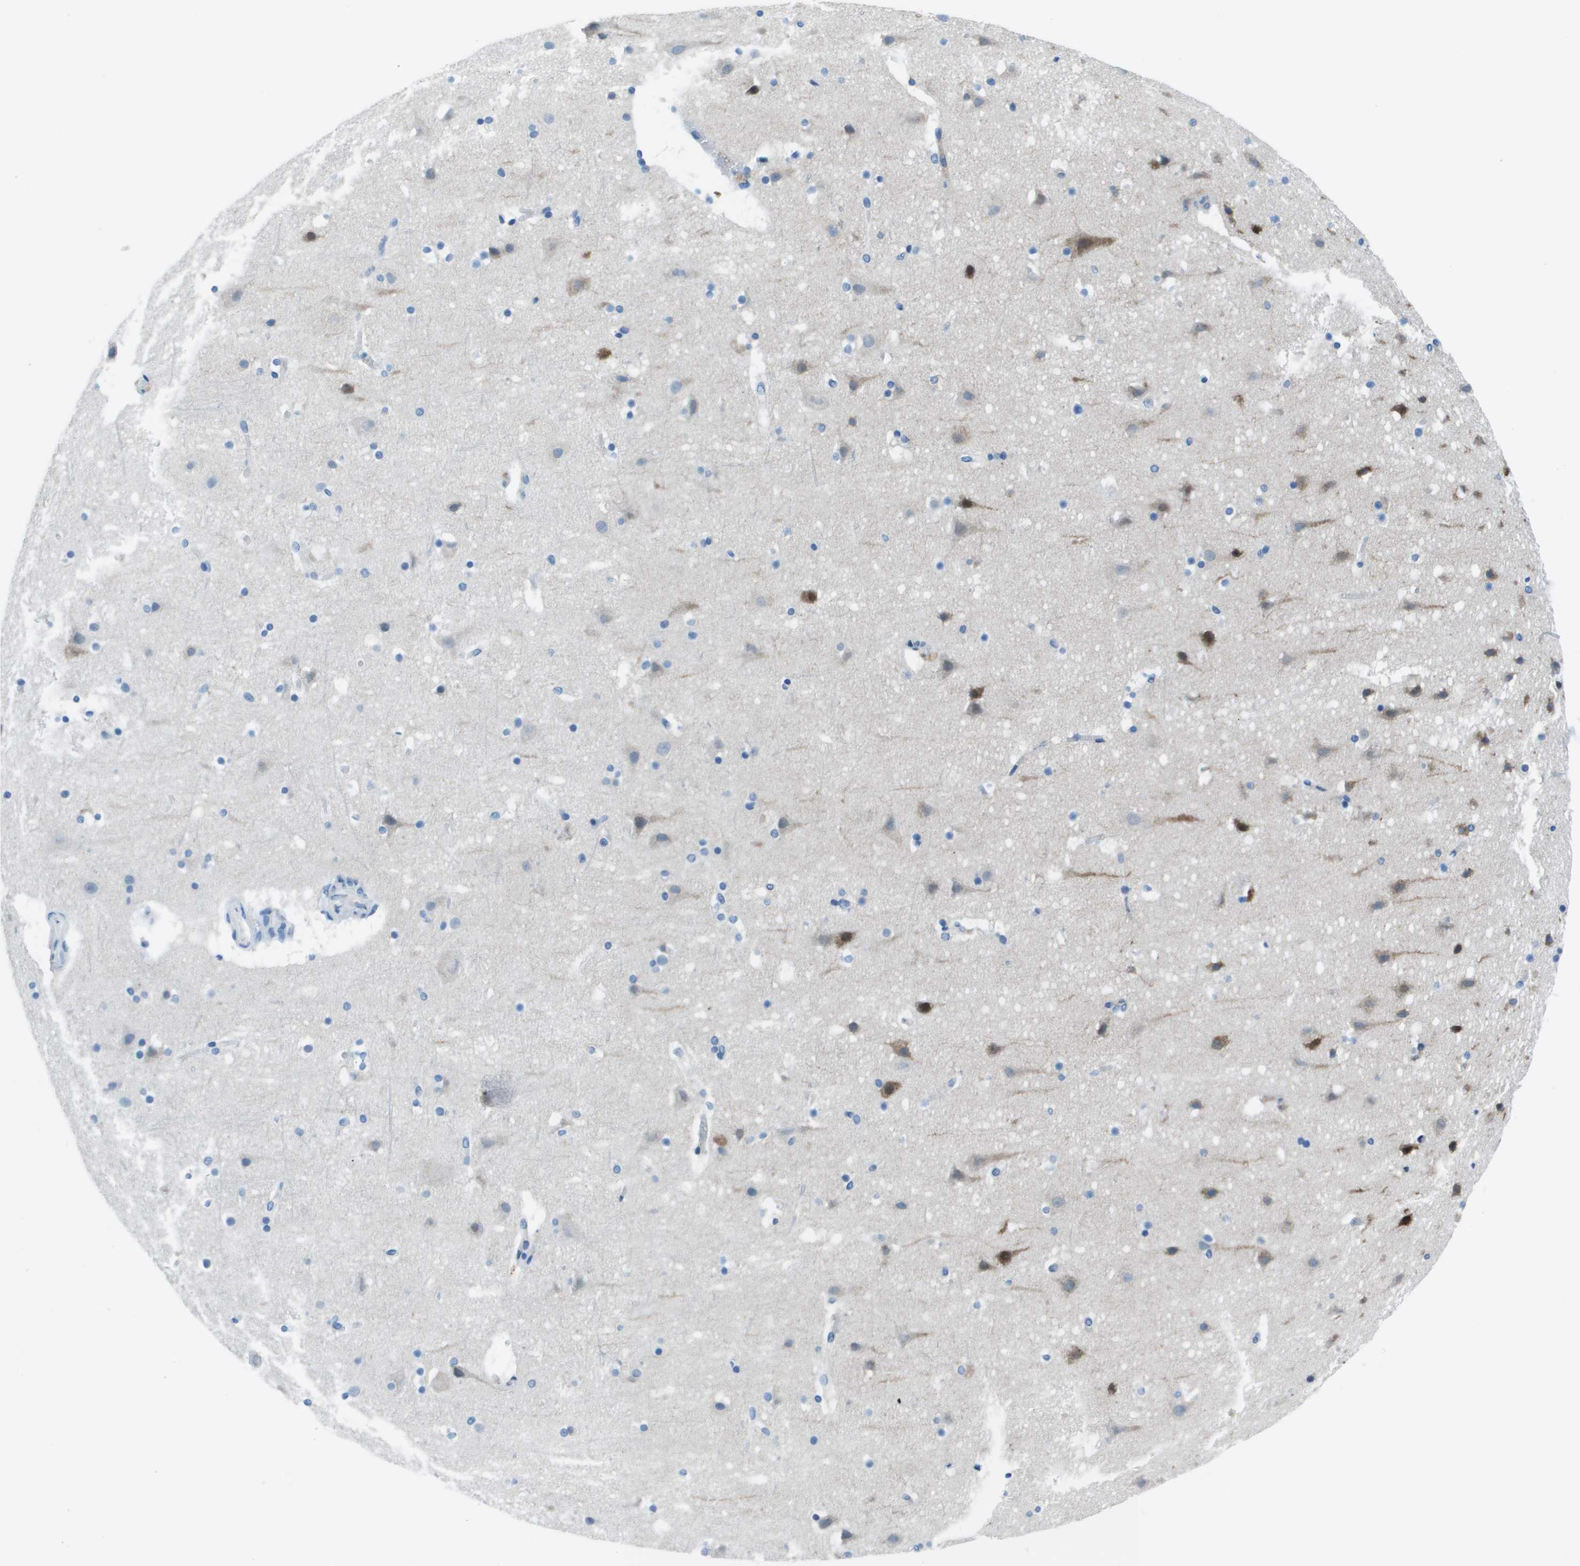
{"staining": {"intensity": "negative", "quantity": "none", "location": "none"}, "tissue": "cerebral cortex", "cell_type": "Endothelial cells", "image_type": "normal", "snomed": [{"axis": "morphology", "description": "Normal tissue, NOS"}, {"axis": "topography", "description": "Cerebral cortex"}], "caption": "Human cerebral cortex stained for a protein using immunohistochemistry (IHC) reveals no staining in endothelial cells.", "gene": "STIP1", "patient": {"sex": "male", "age": 45}}